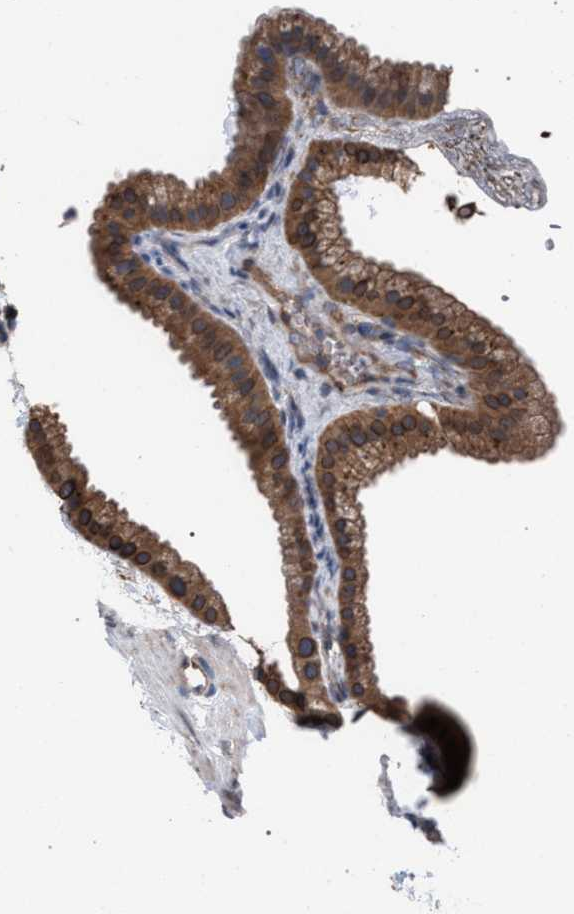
{"staining": {"intensity": "moderate", "quantity": ">75%", "location": "cytoplasmic/membranous"}, "tissue": "gallbladder", "cell_type": "Glandular cells", "image_type": "normal", "snomed": [{"axis": "morphology", "description": "Normal tissue, NOS"}, {"axis": "topography", "description": "Gallbladder"}], "caption": "Immunohistochemistry staining of benign gallbladder, which displays medium levels of moderate cytoplasmic/membranous expression in approximately >75% of glandular cells indicating moderate cytoplasmic/membranous protein positivity. The staining was performed using DAB (brown) for protein detection and nuclei were counterstained in hematoxylin (blue).", "gene": "ARPC5L", "patient": {"sex": "female", "age": 64}}